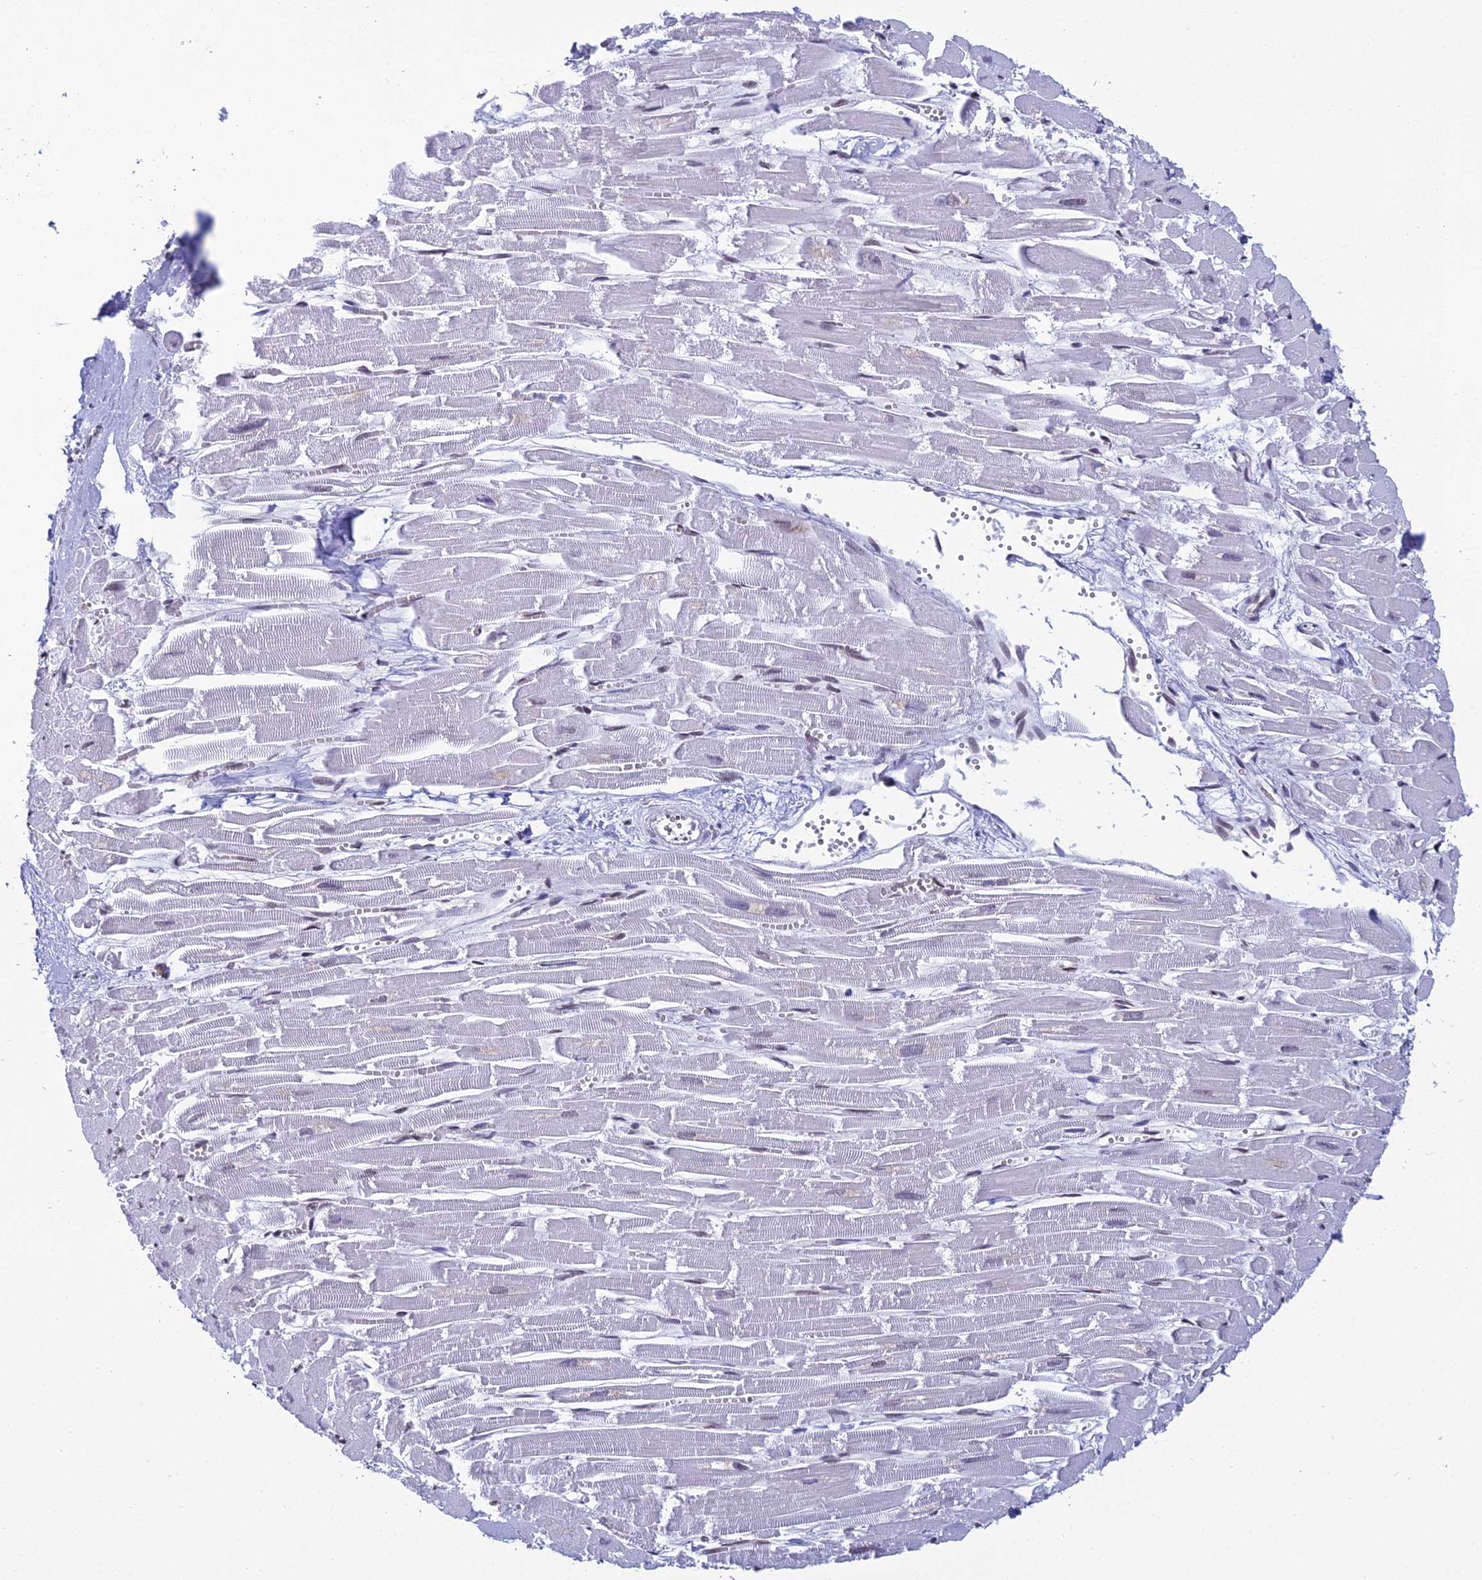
{"staining": {"intensity": "strong", "quantity": "<25%", "location": "nuclear"}, "tissue": "heart muscle", "cell_type": "Cardiomyocytes", "image_type": "normal", "snomed": [{"axis": "morphology", "description": "Normal tissue, NOS"}, {"axis": "topography", "description": "Heart"}], "caption": "A high-resolution histopathology image shows IHC staining of benign heart muscle, which demonstrates strong nuclear positivity in about <25% of cardiomyocytes.", "gene": "PRAMEF12", "patient": {"sex": "male", "age": 54}}